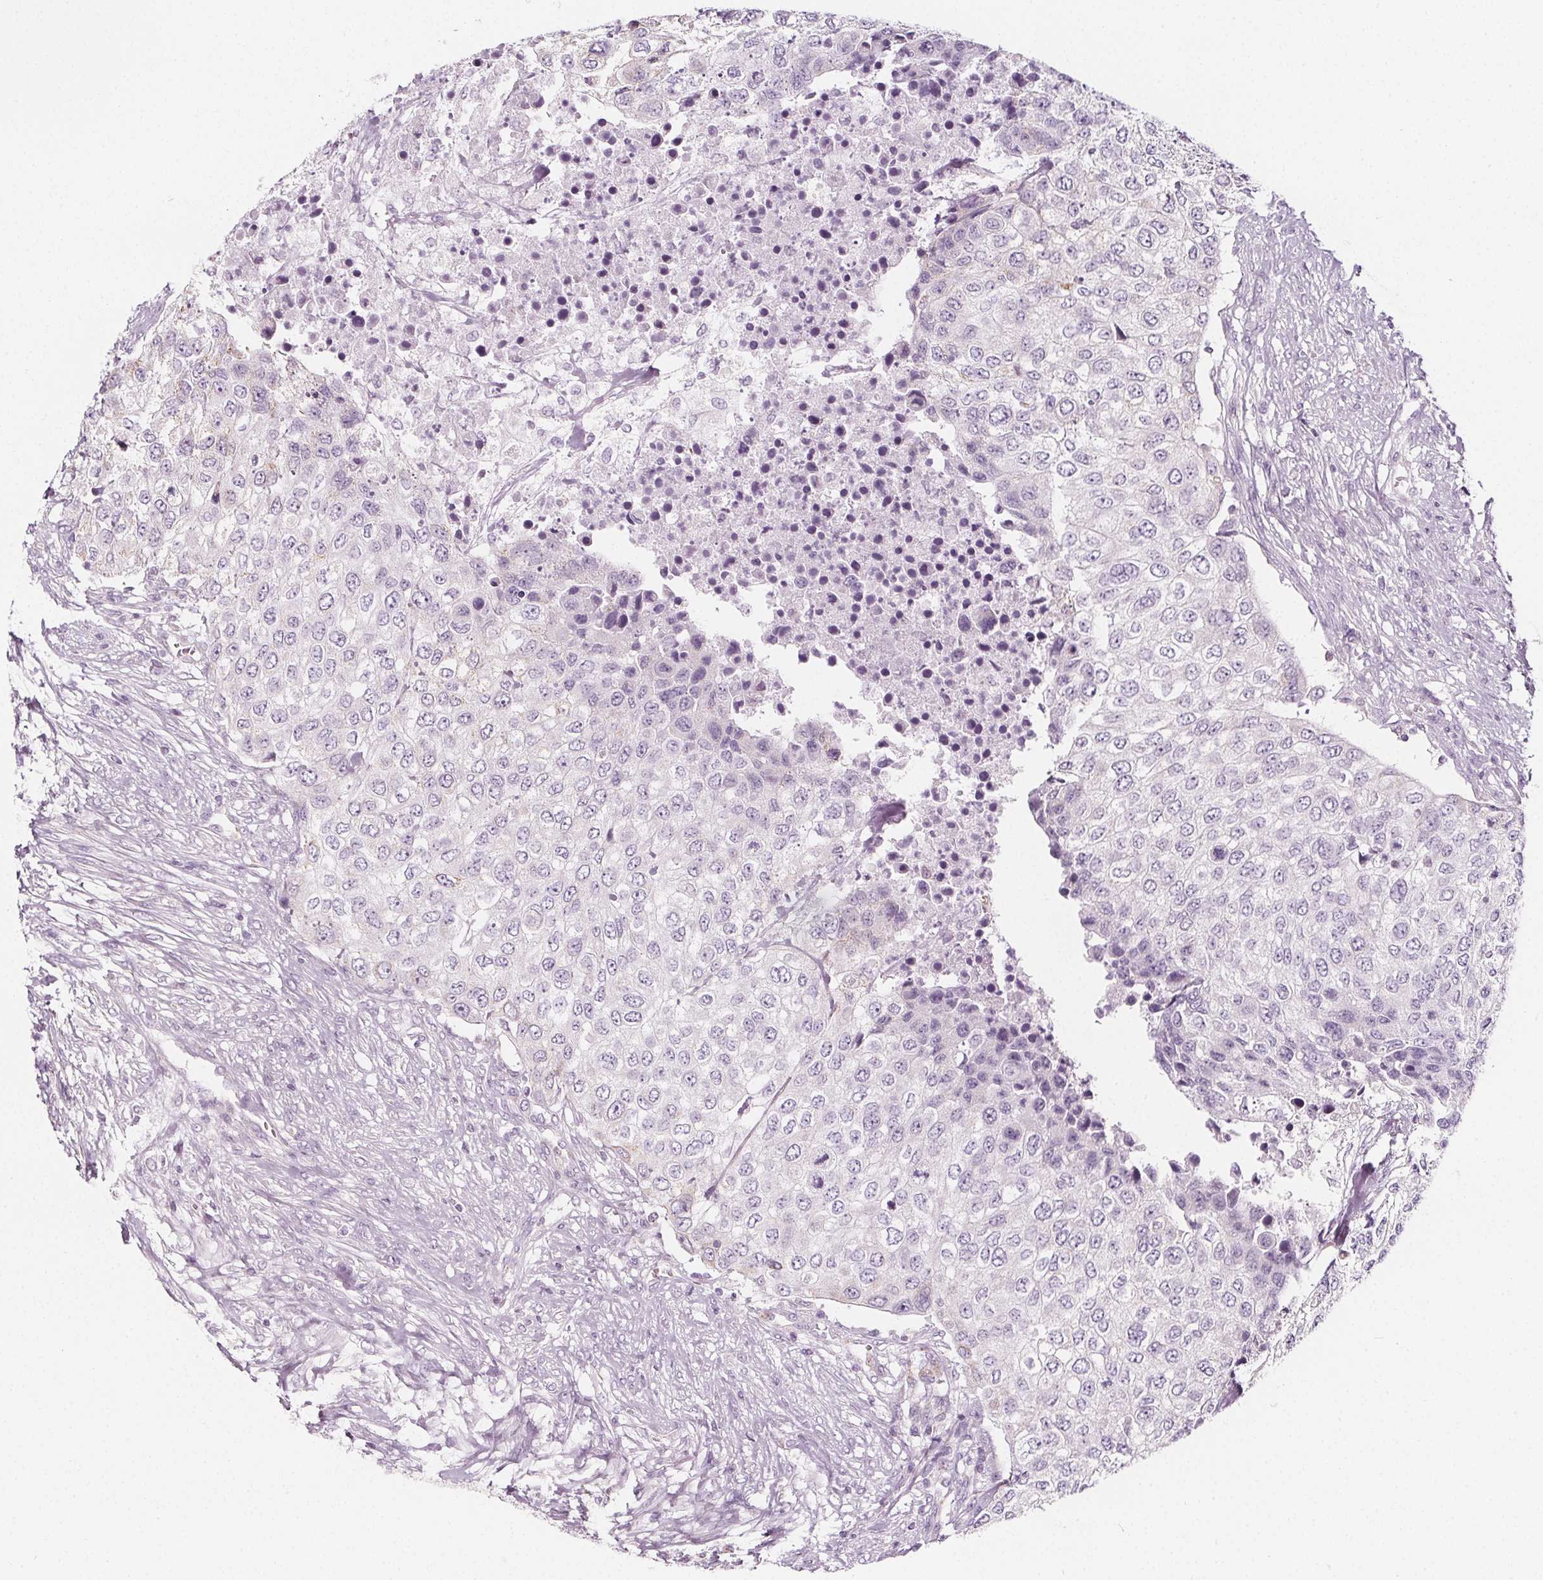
{"staining": {"intensity": "negative", "quantity": "none", "location": "none"}, "tissue": "urothelial cancer", "cell_type": "Tumor cells", "image_type": "cancer", "snomed": [{"axis": "morphology", "description": "Urothelial carcinoma, High grade"}, {"axis": "topography", "description": "Urinary bladder"}], "caption": "Tumor cells show no significant staining in high-grade urothelial carcinoma.", "gene": "IL17C", "patient": {"sex": "female", "age": 78}}